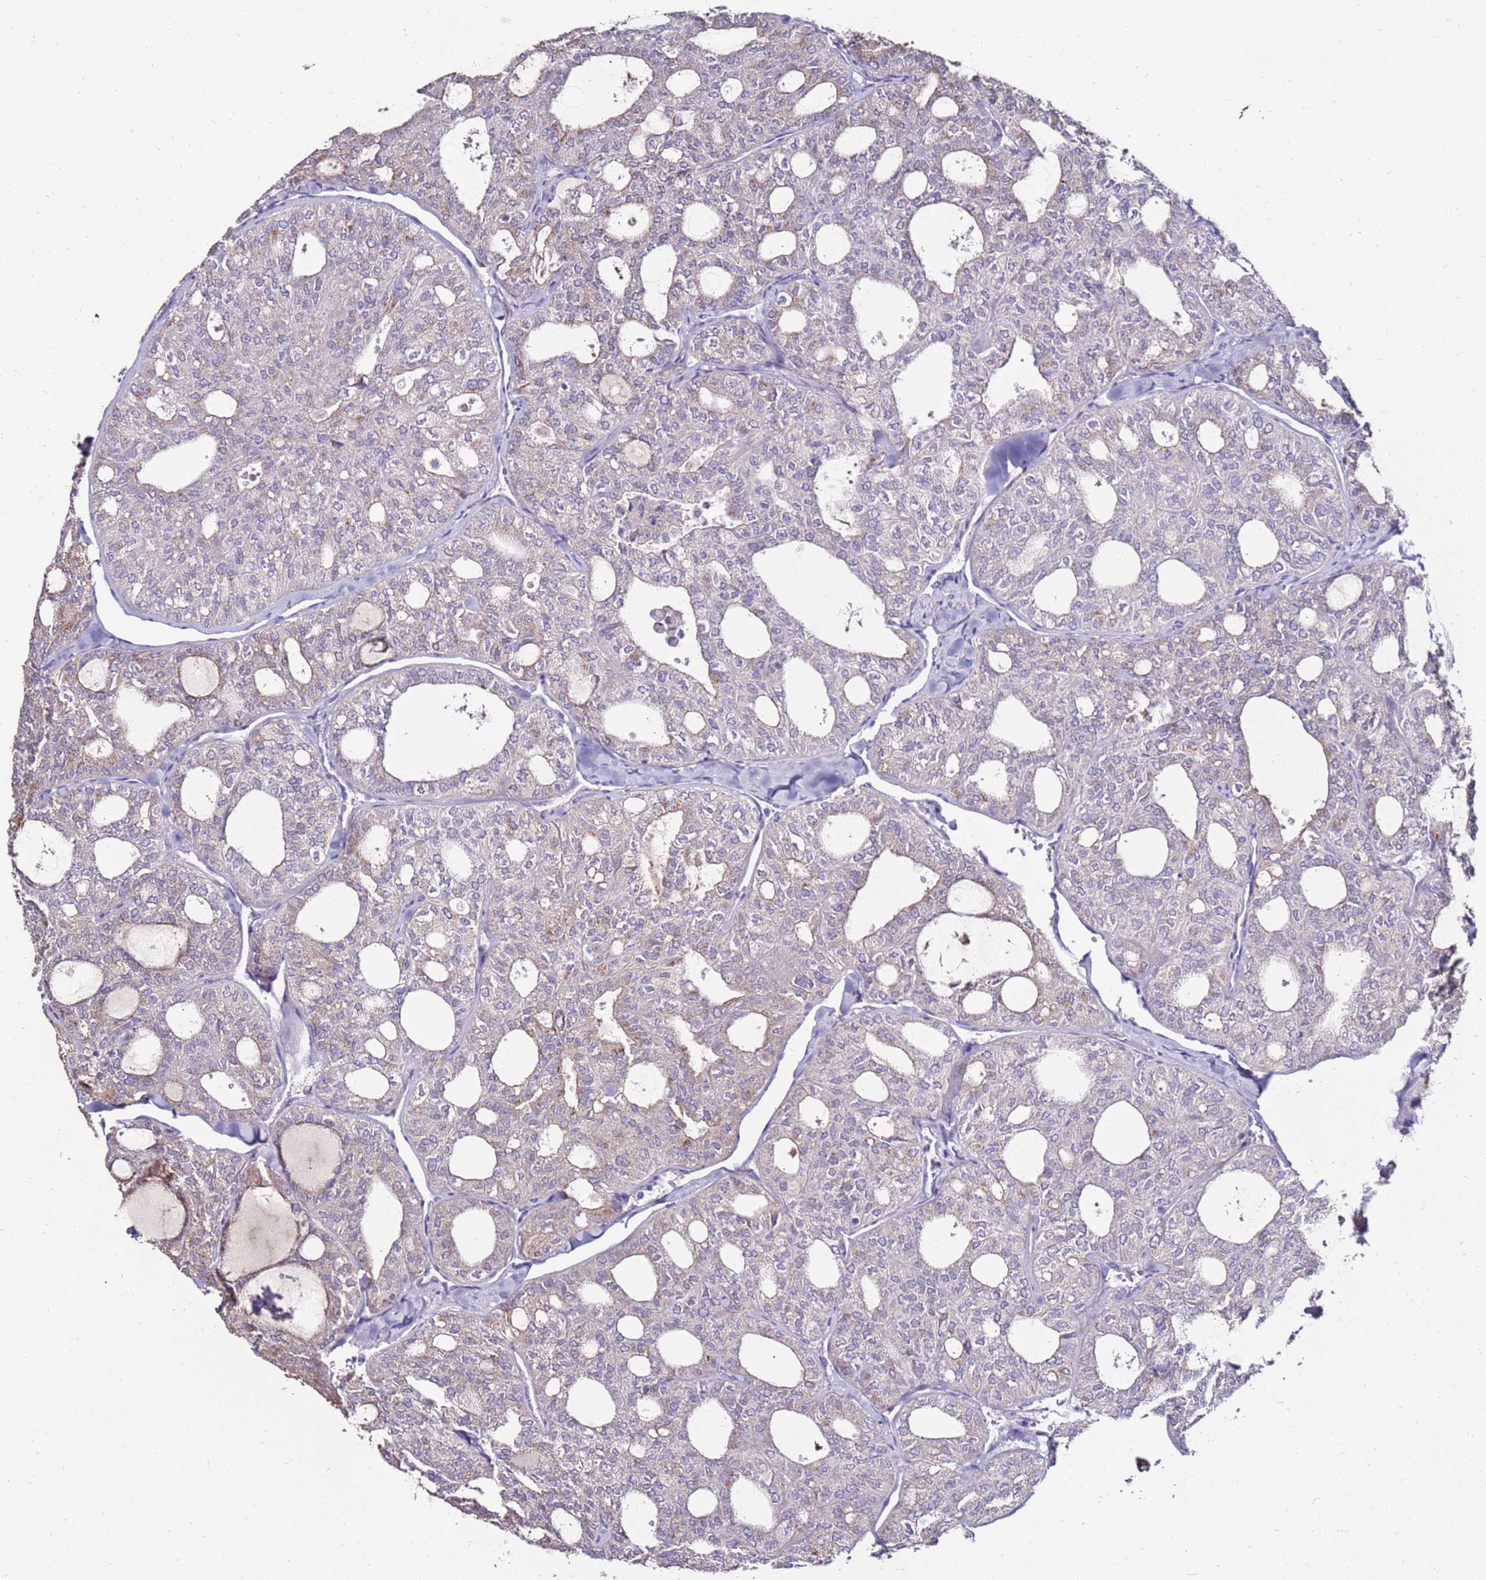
{"staining": {"intensity": "weak", "quantity": "<25%", "location": "cytoplasmic/membranous"}, "tissue": "thyroid cancer", "cell_type": "Tumor cells", "image_type": "cancer", "snomed": [{"axis": "morphology", "description": "Follicular adenoma carcinoma, NOS"}, {"axis": "topography", "description": "Thyroid gland"}], "caption": "This is a micrograph of immunohistochemistry (IHC) staining of thyroid cancer (follicular adenoma carcinoma), which shows no staining in tumor cells.", "gene": "GPN3", "patient": {"sex": "male", "age": 75}}